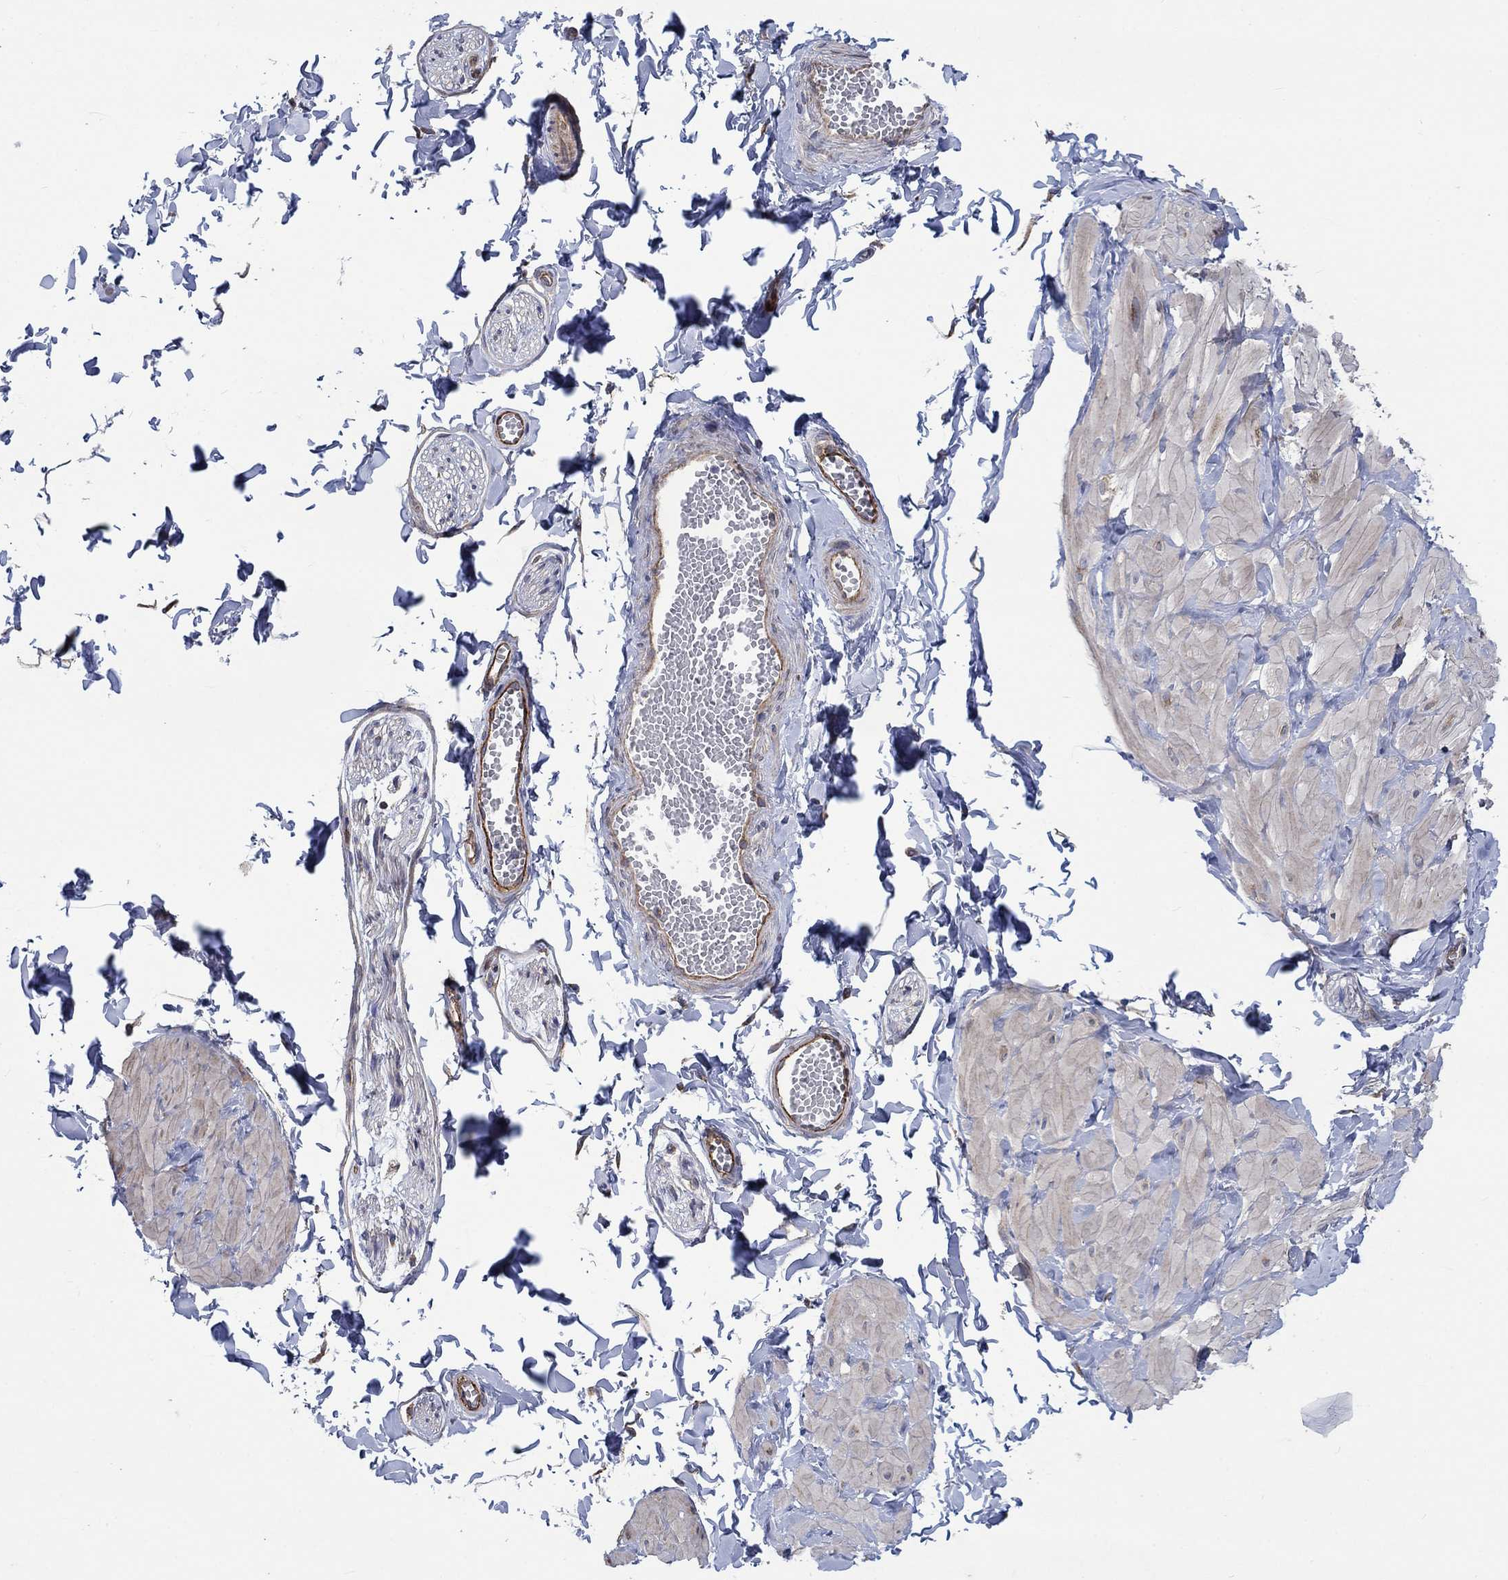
{"staining": {"intensity": "negative", "quantity": "none", "location": "none"}, "tissue": "adipose tissue", "cell_type": "Adipocytes", "image_type": "normal", "snomed": [{"axis": "morphology", "description": "Normal tissue, NOS"}, {"axis": "topography", "description": "Smooth muscle"}, {"axis": "topography", "description": "Peripheral nerve tissue"}], "caption": "Immunohistochemical staining of normal human adipose tissue demonstrates no significant staining in adipocytes. (DAB IHC with hematoxylin counter stain).", "gene": "RPLP0", "patient": {"sex": "male", "age": 22}}